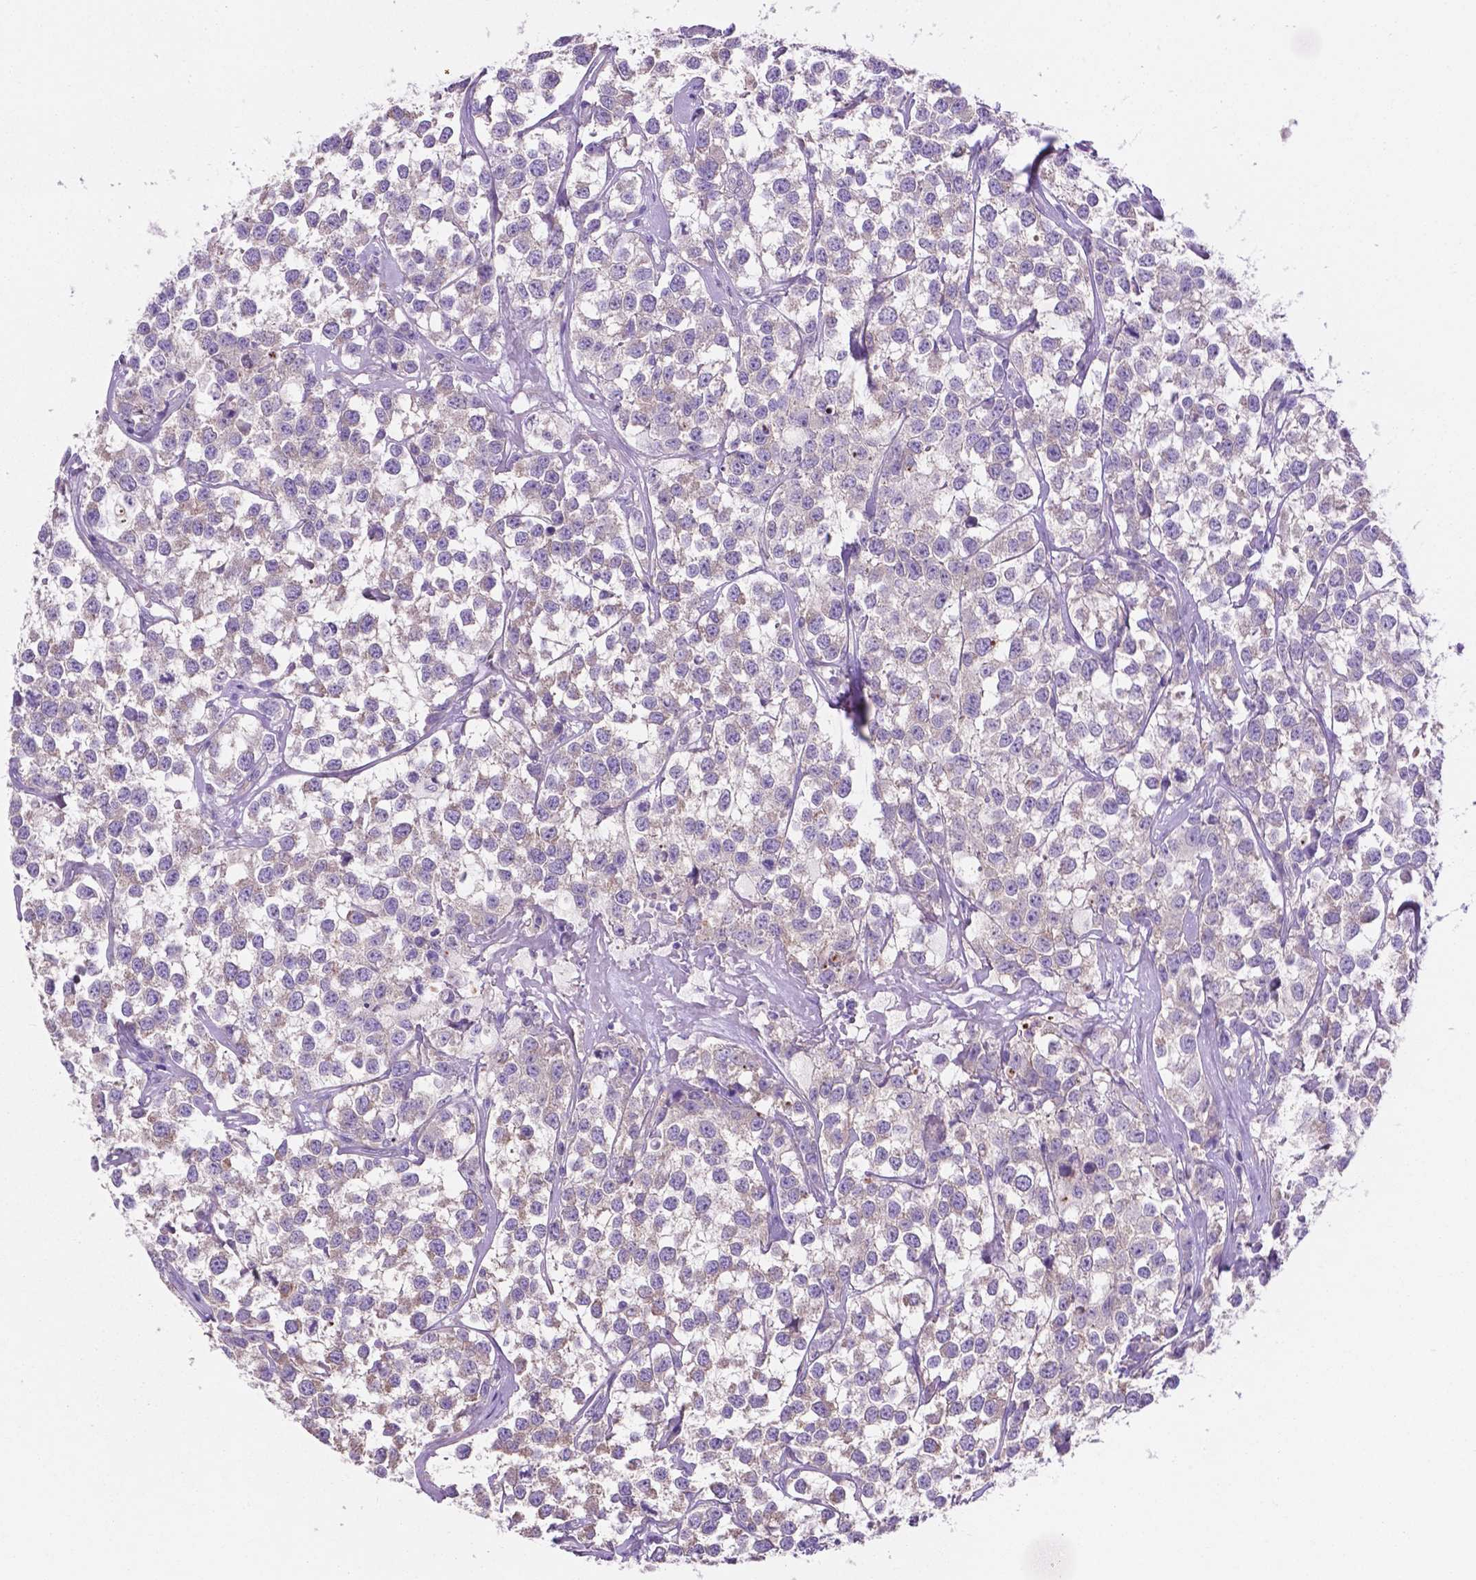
{"staining": {"intensity": "negative", "quantity": "none", "location": "none"}, "tissue": "testis cancer", "cell_type": "Tumor cells", "image_type": "cancer", "snomed": [{"axis": "morphology", "description": "Seminoma, NOS"}, {"axis": "topography", "description": "Testis"}], "caption": "A micrograph of testis seminoma stained for a protein exhibits no brown staining in tumor cells.", "gene": "SPDYA", "patient": {"sex": "male", "age": 59}}